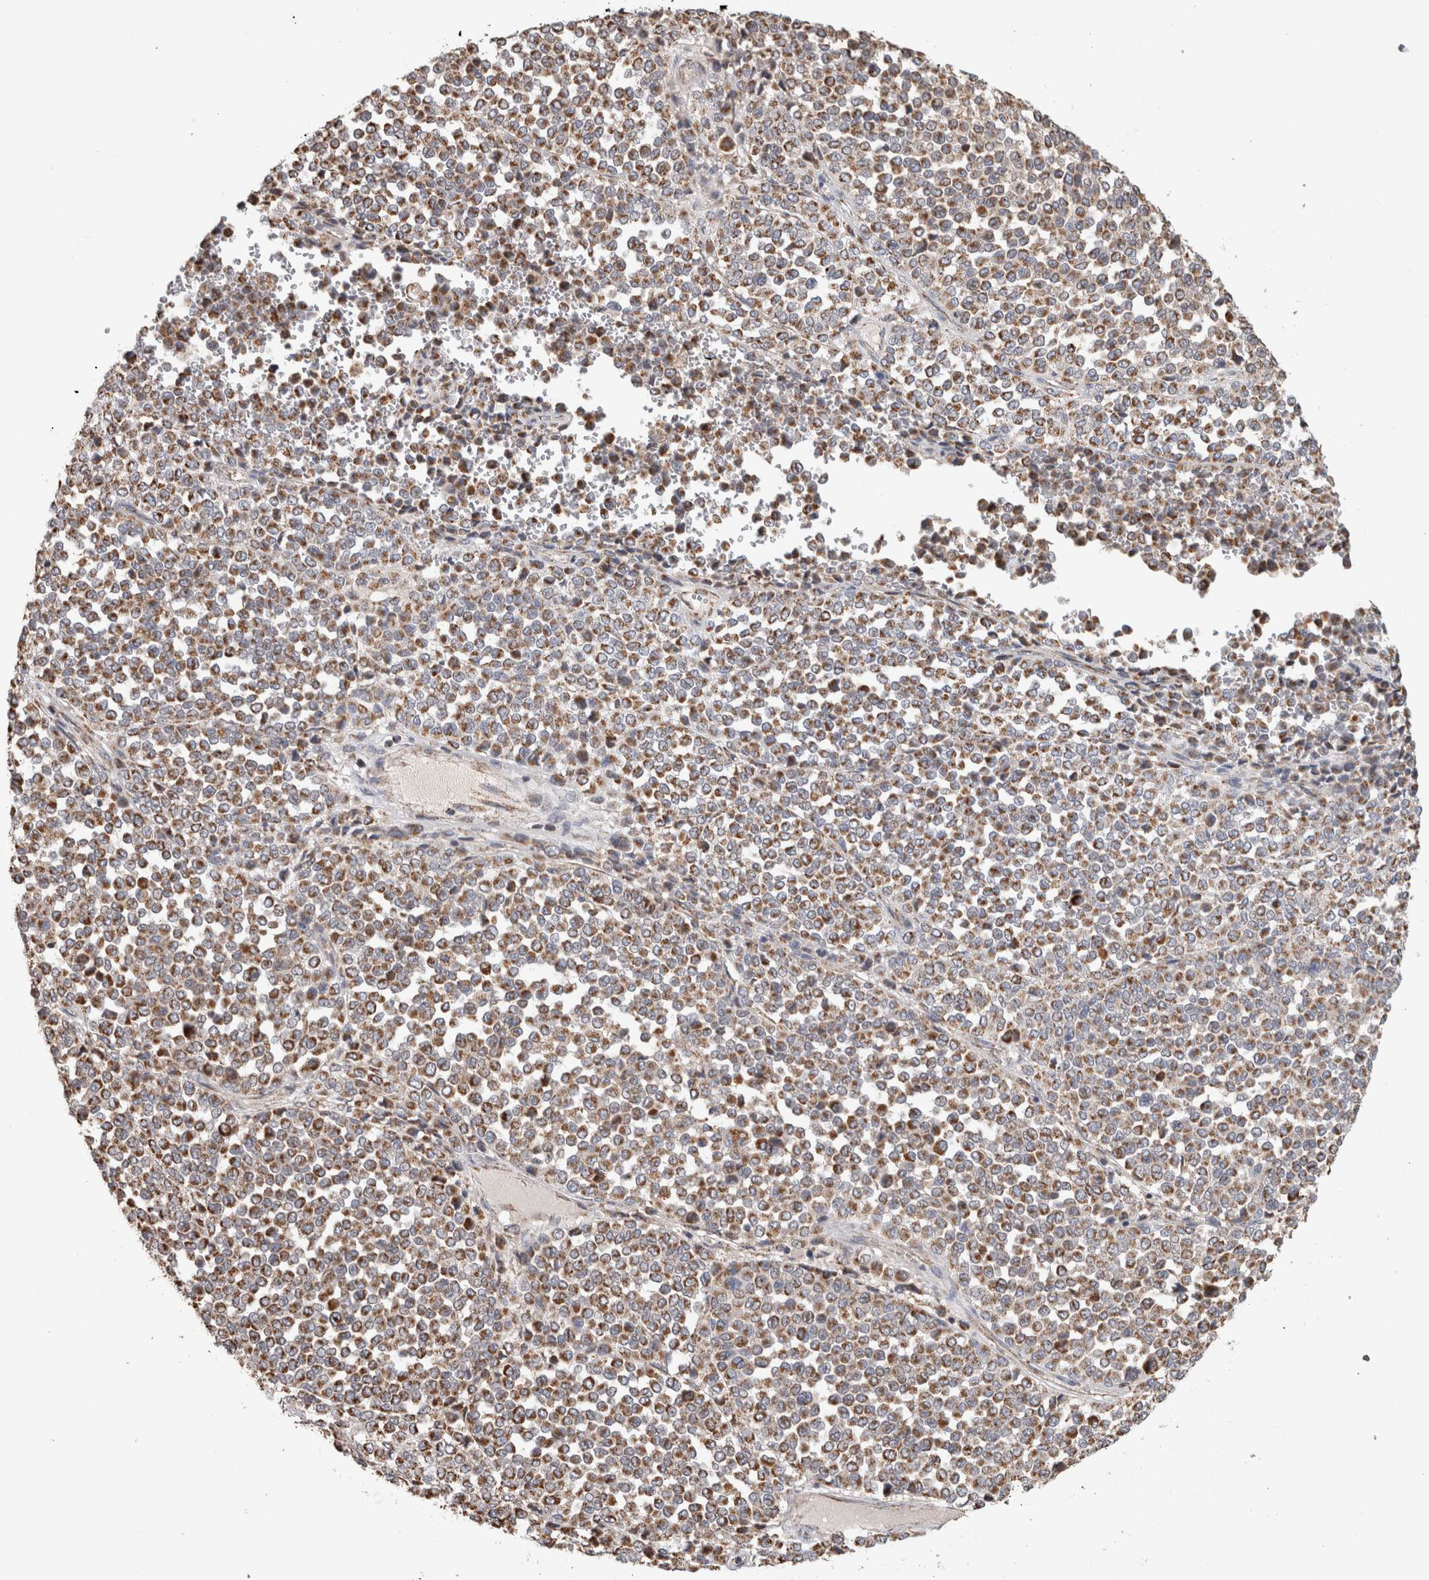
{"staining": {"intensity": "moderate", "quantity": ">75%", "location": "cytoplasmic/membranous"}, "tissue": "melanoma", "cell_type": "Tumor cells", "image_type": "cancer", "snomed": [{"axis": "morphology", "description": "Malignant melanoma, Metastatic site"}, {"axis": "topography", "description": "Pancreas"}], "caption": "Brown immunohistochemical staining in malignant melanoma (metastatic site) displays moderate cytoplasmic/membranous staining in approximately >75% of tumor cells.", "gene": "ST8SIA1", "patient": {"sex": "female", "age": 30}}